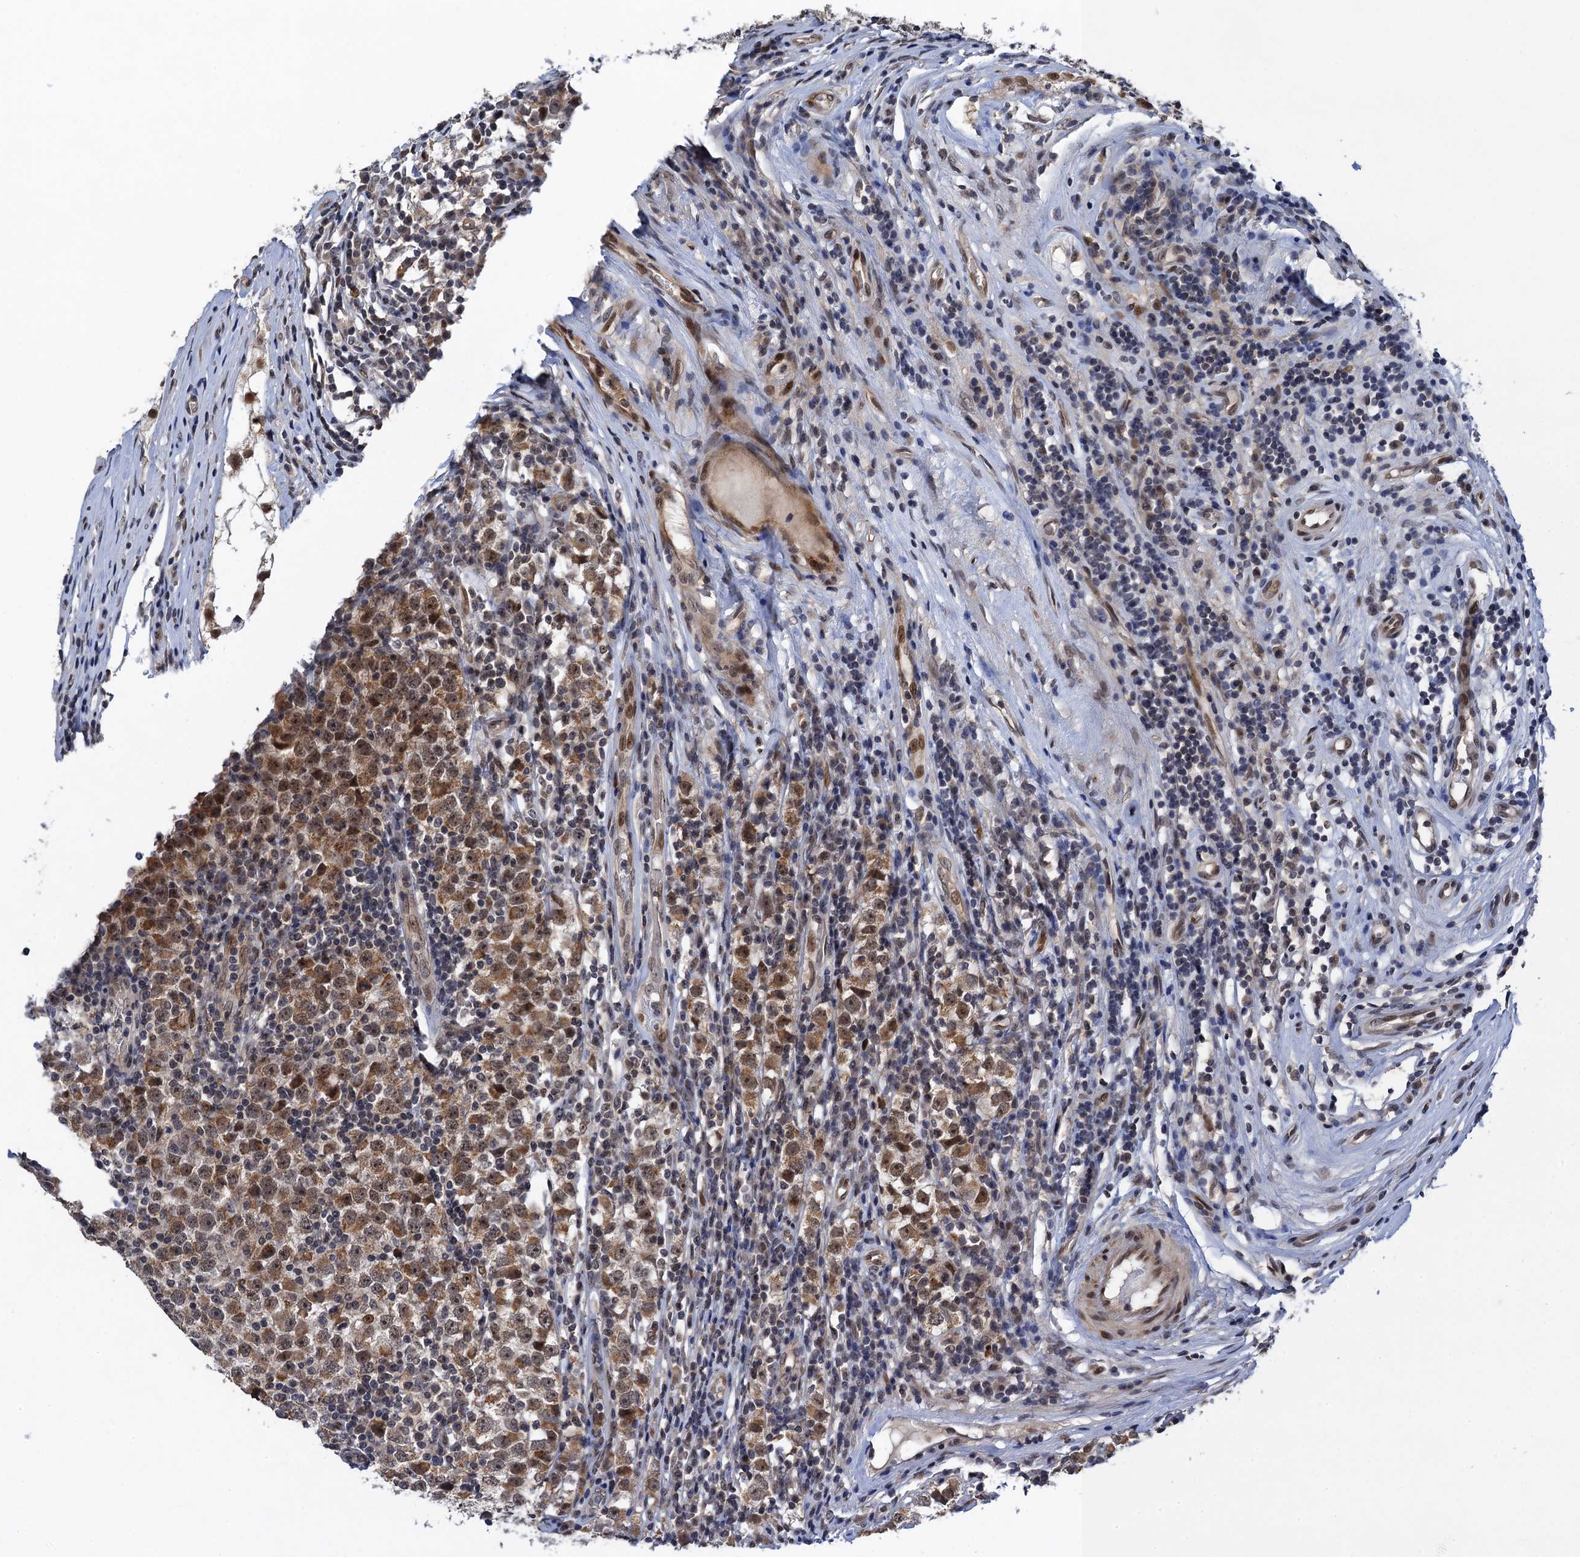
{"staining": {"intensity": "moderate", "quantity": ">75%", "location": "nuclear"}, "tissue": "testis cancer", "cell_type": "Tumor cells", "image_type": "cancer", "snomed": [{"axis": "morphology", "description": "Seminoma, NOS"}, {"axis": "topography", "description": "Testis"}], "caption": "The histopathology image shows staining of testis cancer, revealing moderate nuclear protein staining (brown color) within tumor cells.", "gene": "ZAR1L", "patient": {"sex": "male", "age": 65}}